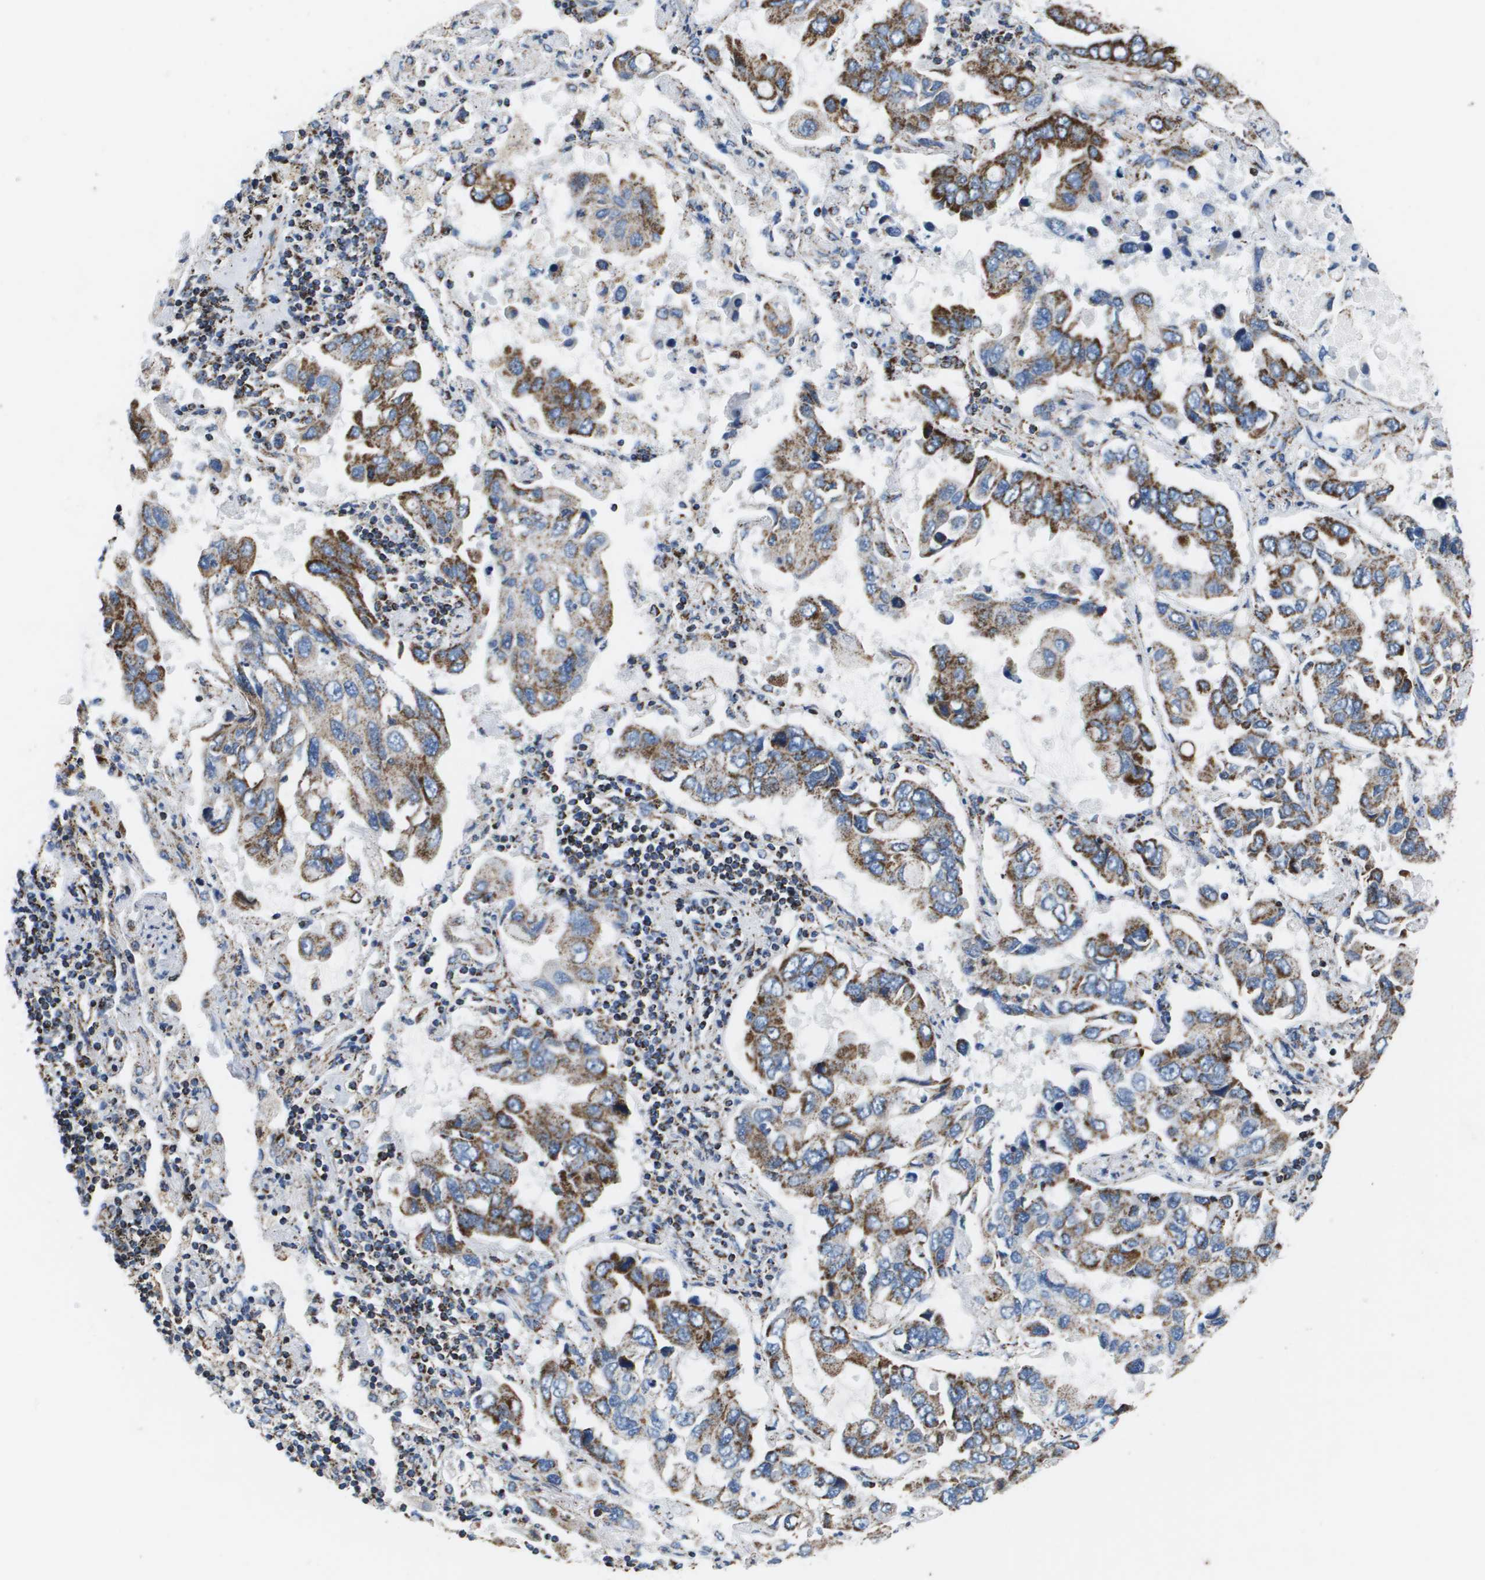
{"staining": {"intensity": "strong", "quantity": ">75%", "location": "cytoplasmic/membranous"}, "tissue": "lung cancer", "cell_type": "Tumor cells", "image_type": "cancer", "snomed": [{"axis": "morphology", "description": "Adenocarcinoma, NOS"}, {"axis": "topography", "description": "Lung"}], "caption": "A brown stain labels strong cytoplasmic/membranous positivity of a protein in human lung adenocarcinoma tumor cells.", "gene": "ATP5F1B", "patient": {"sex": "male", "age": 64}}